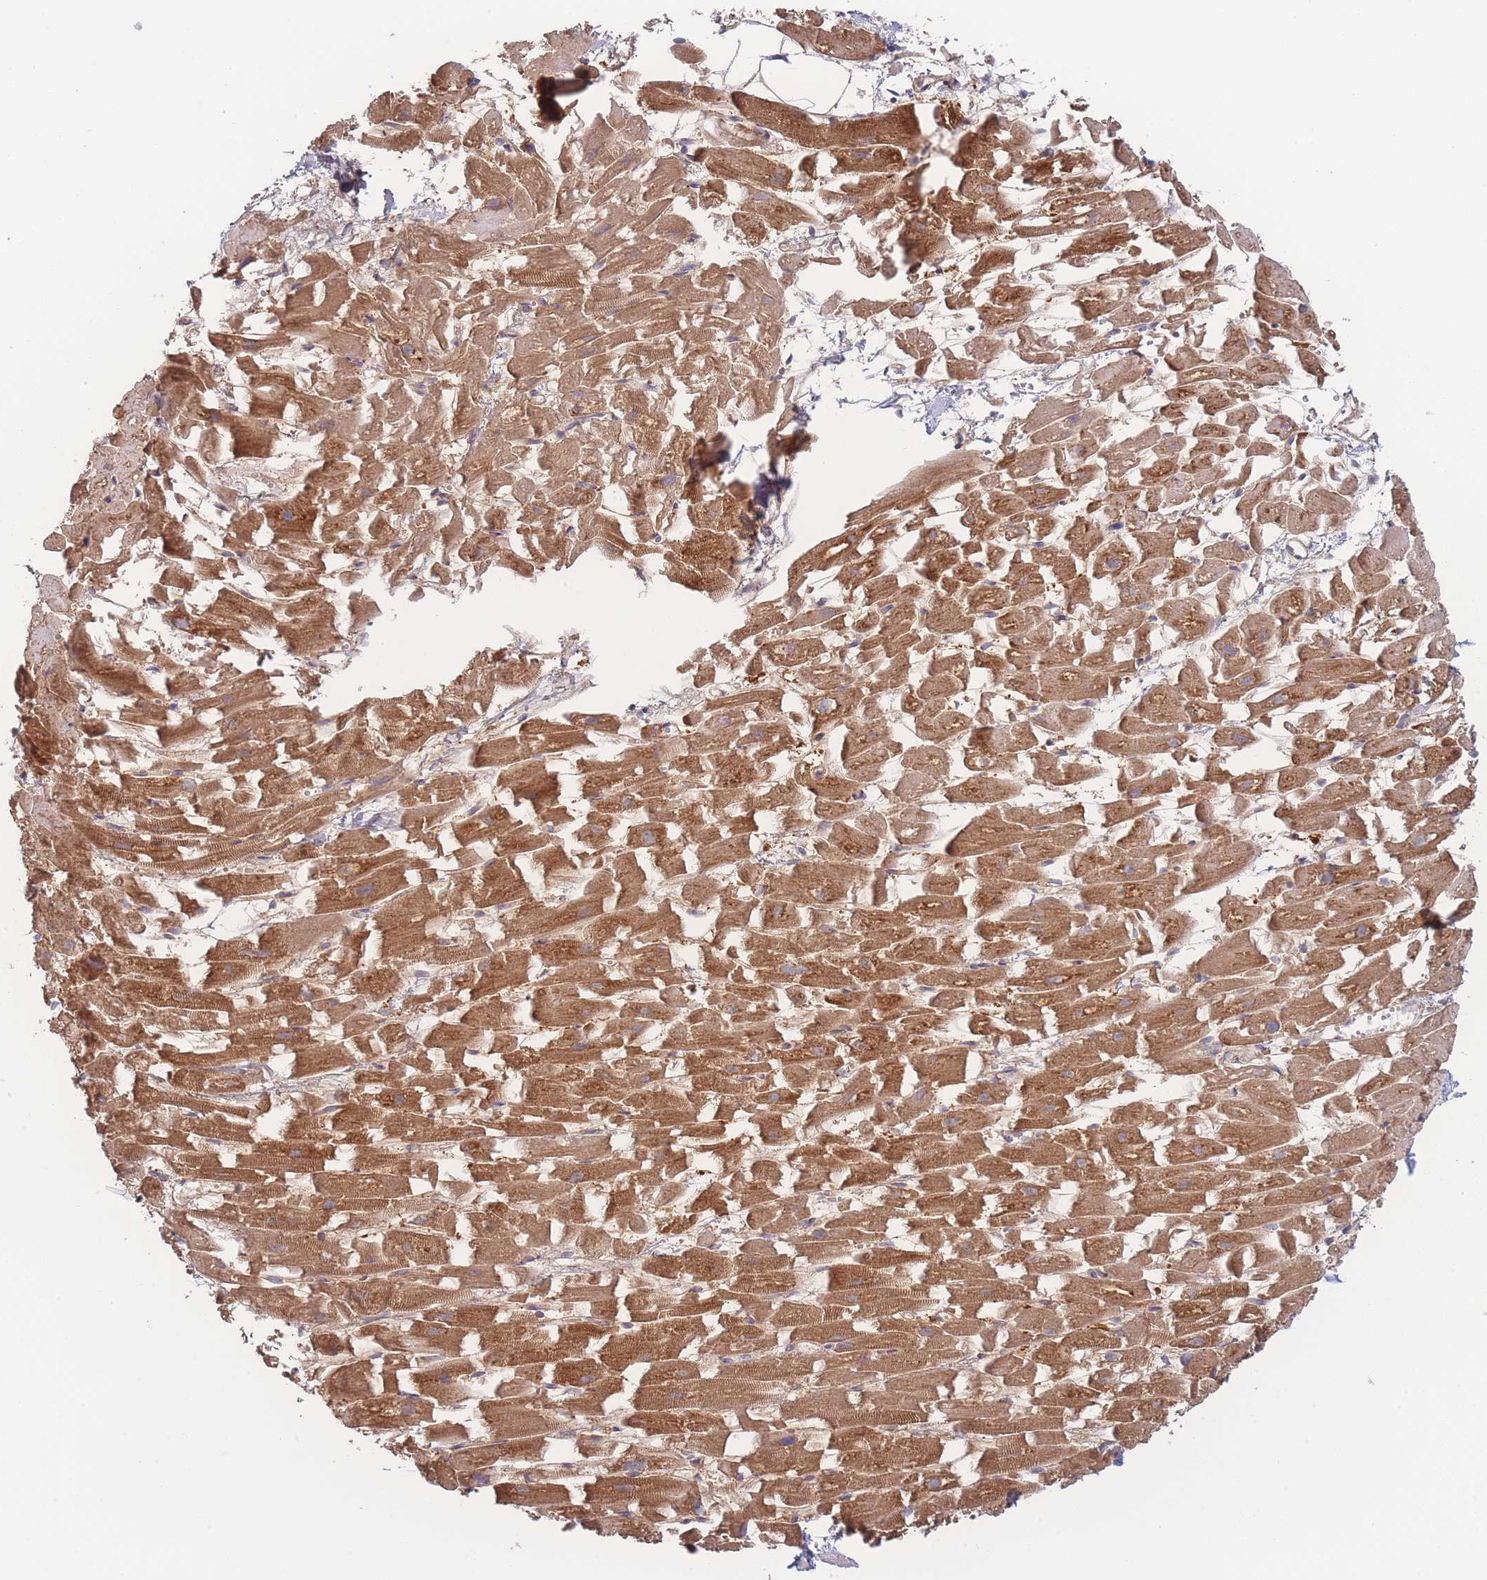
{"staining": {"intensity": "strong", "quantity": ">75%", "location": "cytoplasmic/membranous"}, "tissue": "heart muscle", "cell_type": "Cardiomyocytes", "image_type": "normal", "snomed": [{"axis": "morphology", "description": "Normal tissue, NOS"}, {"axis": "topography", "description": "Heart"}], "caption": "IHC of normal heart muscle shows high levels of strong cytoplasmic/membranous staining in about >75% of cardiomyocytes. The protein of interest is shown in brown color, while the nuclei are stained blue.", "gene": "SPHKAP", "patient": {"sex": "female", "age": 64}}